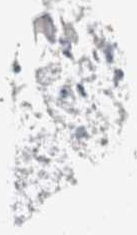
{"staining": {"intensity": "weak", "quantity": "<25%", "location": "cytoplasmic/membranous"}, "tissue": "stomach cancer", "cell_type": "Tumor cells", "image_type": "cancer", "snomed": [{"axis": "morphology", "description": "Adenocarcinoma, NOS"}, {"axis": "topography", "description": "Stomach"}], "caption": "Tumor cells show no significant positivity in stomach cancer (adenocarcinoma). The staining is performed using DAB brown chromogen with nuclei counter-stained in using hematoxylin.", "gene": "AFP", "patient": {"sex": "male", "age": 62}}